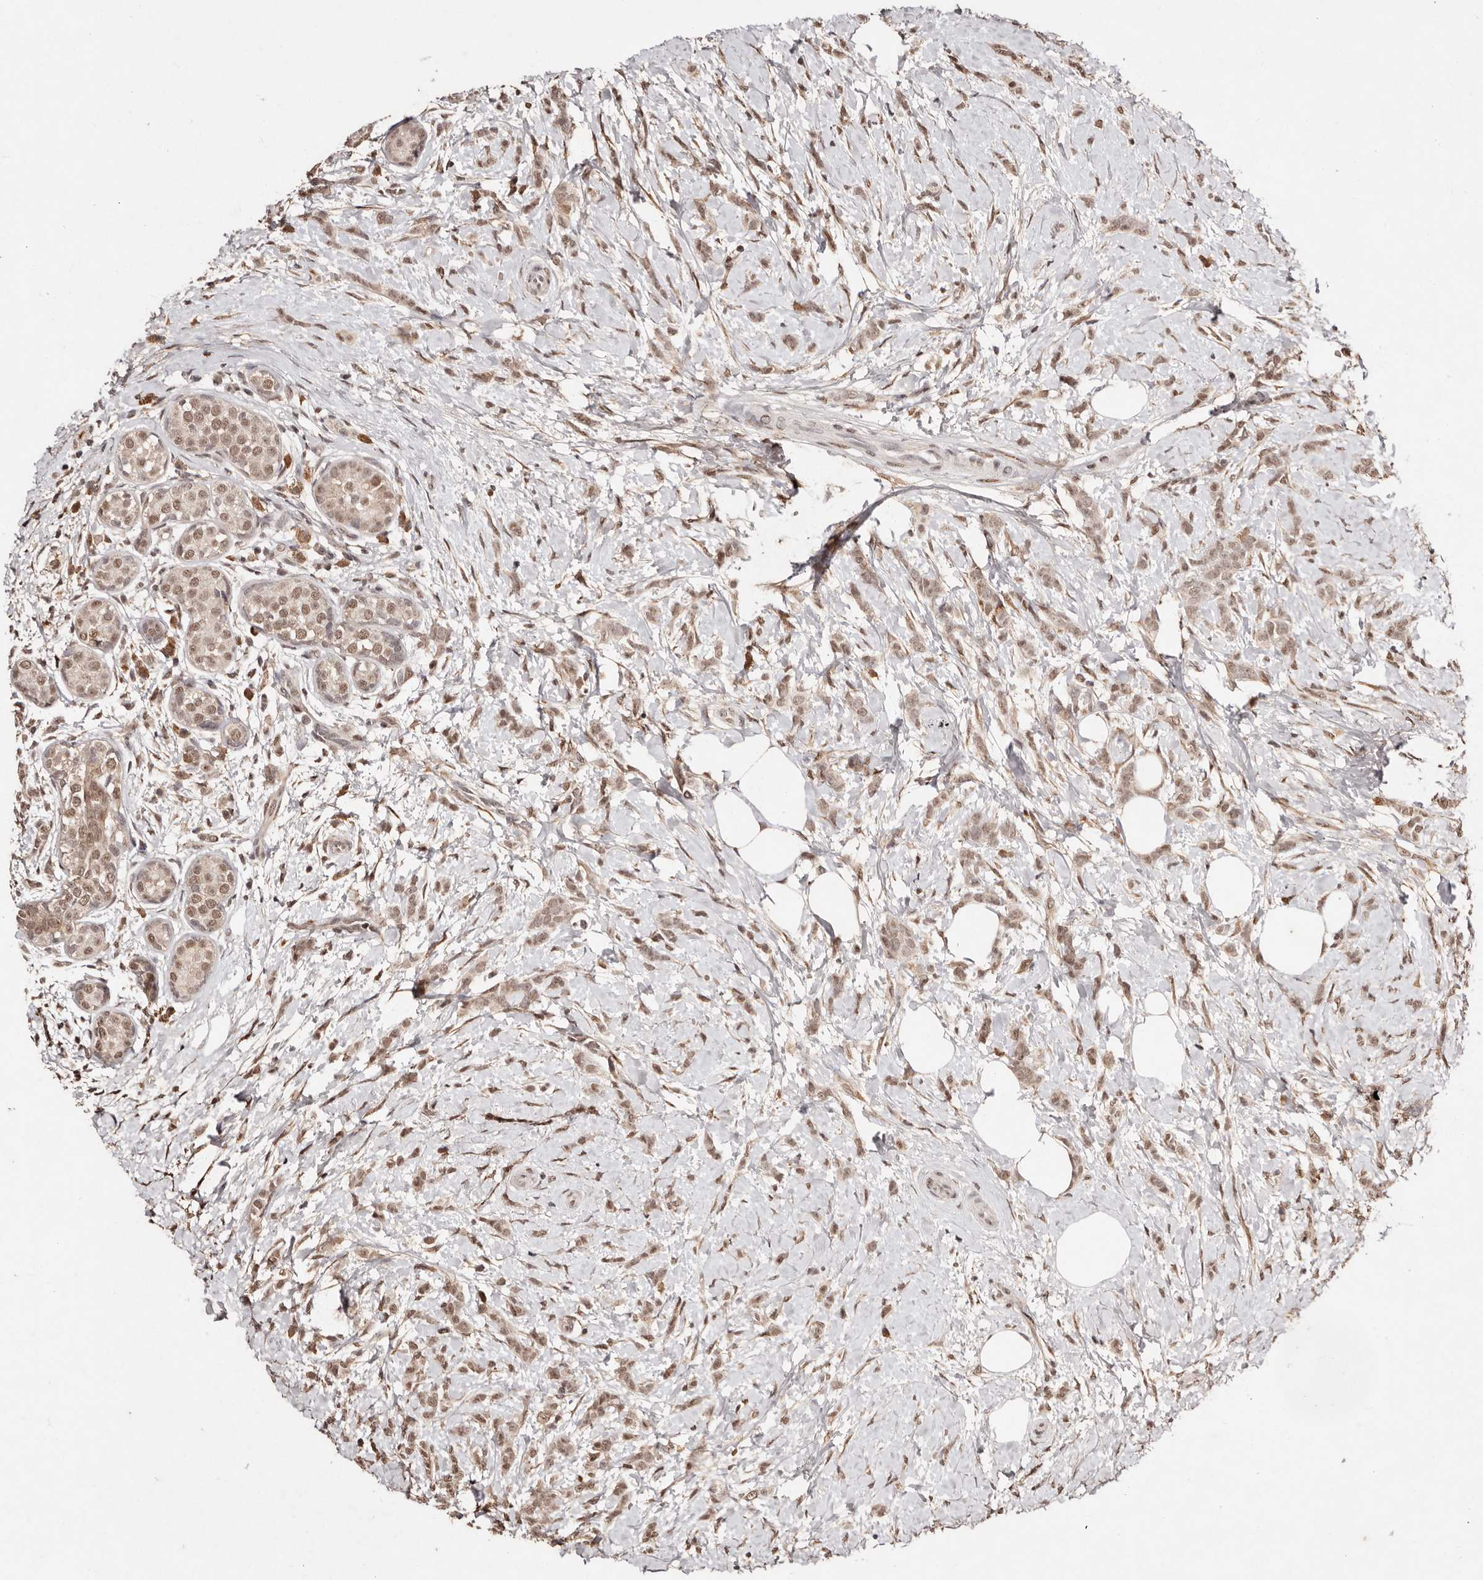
{"staining": {"intensity": "moderate", "quantity": ">75%", "location": "cytoplasmic/membranous,nuclear"}, "tissue": "breast cancer", "cell_type": "Tumor cells", "image_type": "cancer", "snomed": [{"axis": "morphology", "description": "Lobular carcinoma, in situ"}, {"axis": "morphology", "description": "Lobular carcinoma"}, {"axis": "topography", "description": "Breast"}], "caption": "About >75% of tumor cells in breast lobular carcinoma in situ demonstrate moderate cytoplasmic/membranous and nuclear protein expression as visualized by brown immunohistochemical staining.", "gene": "BICRAL", "patient": {"sex": "female", "age": 41}}